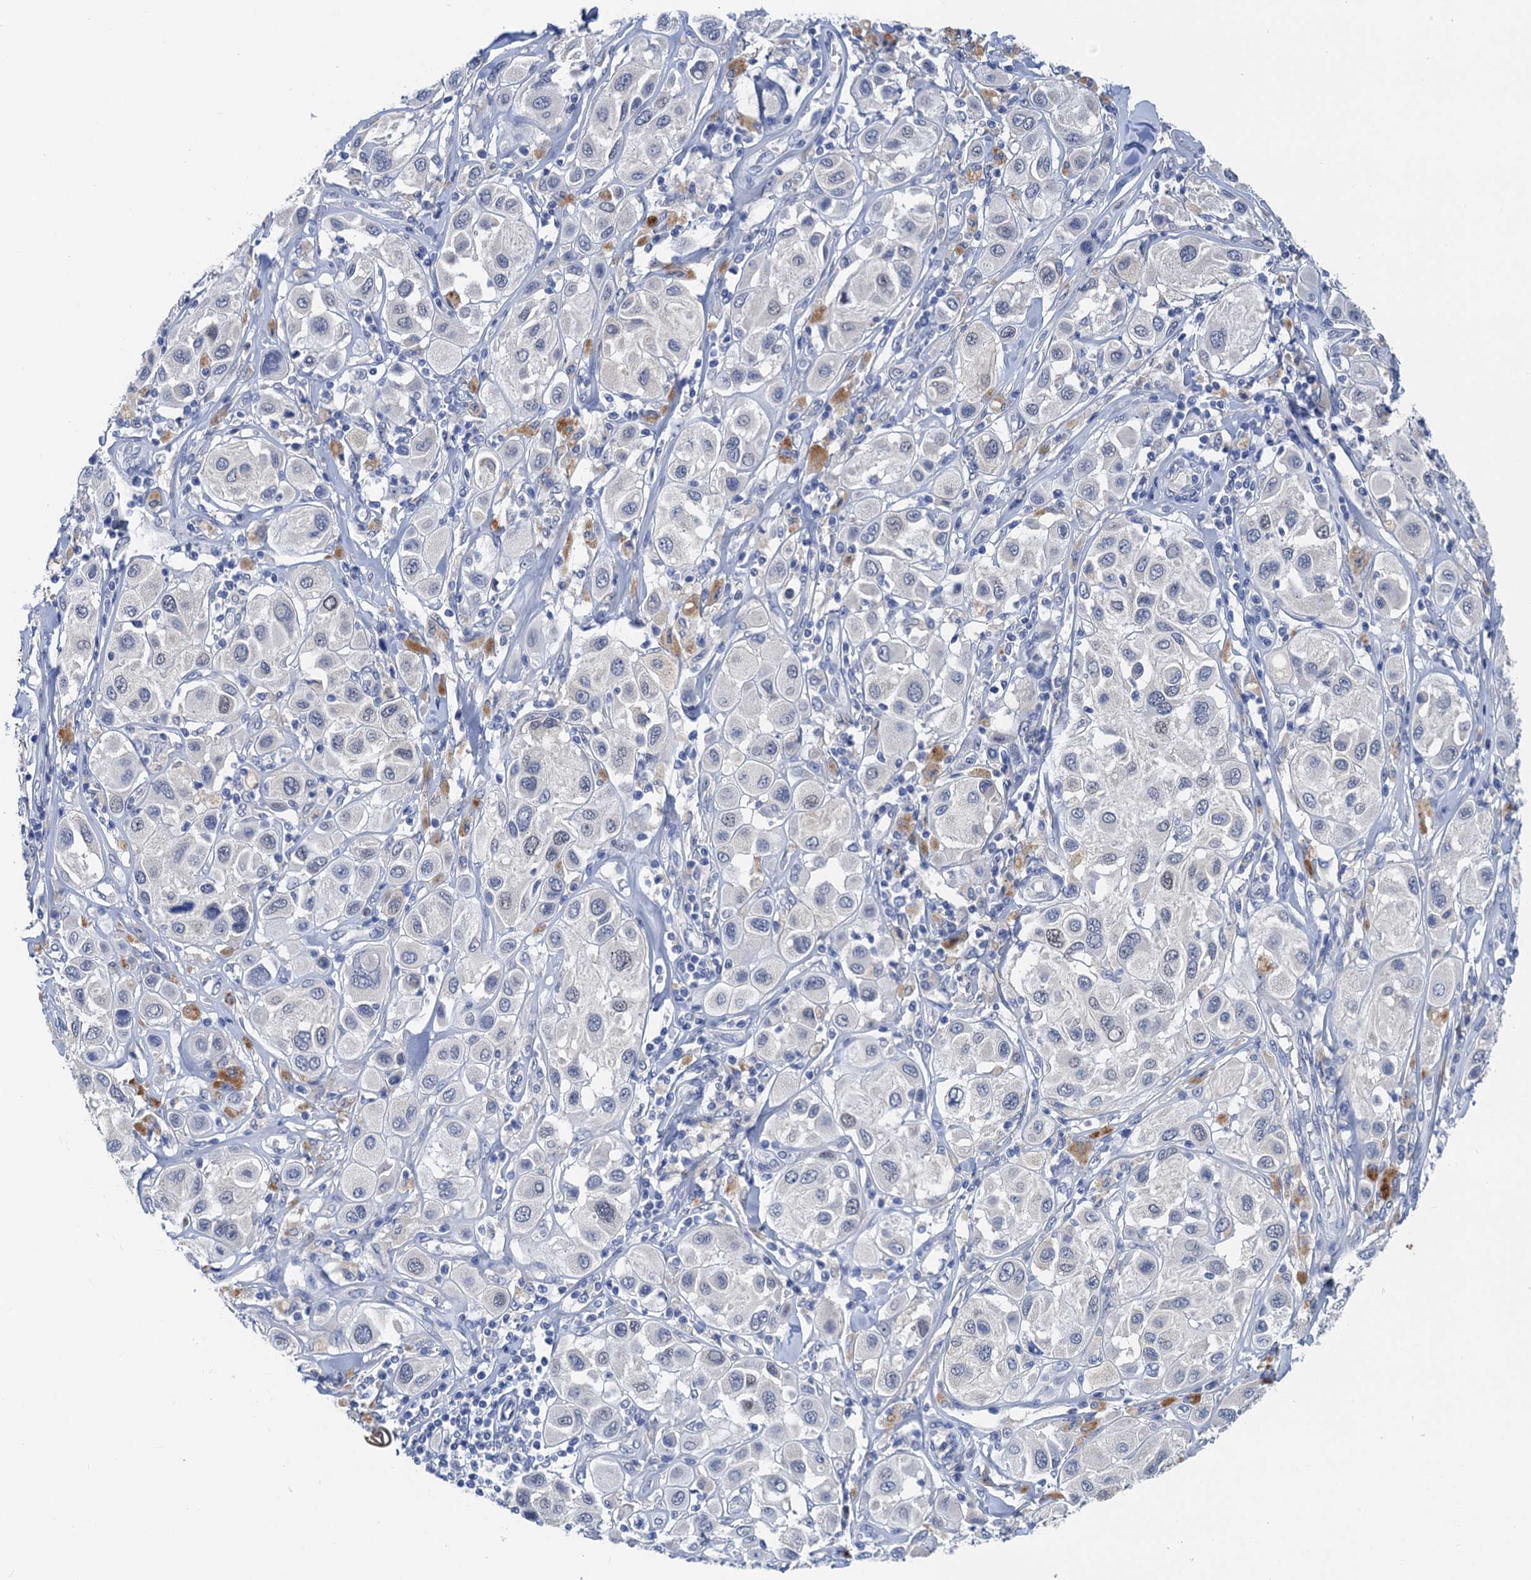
{"staining": {"intensity": "negative", "quantity": "none", "location": "none"}, "tissue": "melanoma", "cell_type": "Tumor cells", "image_type": "cancer", "snomed": [{"axis": "morphology", "description": "Malignant melanoma, Metastatic site"}, {"axis": "topography", "description": "Skin"}], "caption": "Melanoma stained for a protein using immunohistochemistry exhibits no expression tumor cells.", "gene": "TMEM39B", "patient": {"sex": "male", "age": 41}}